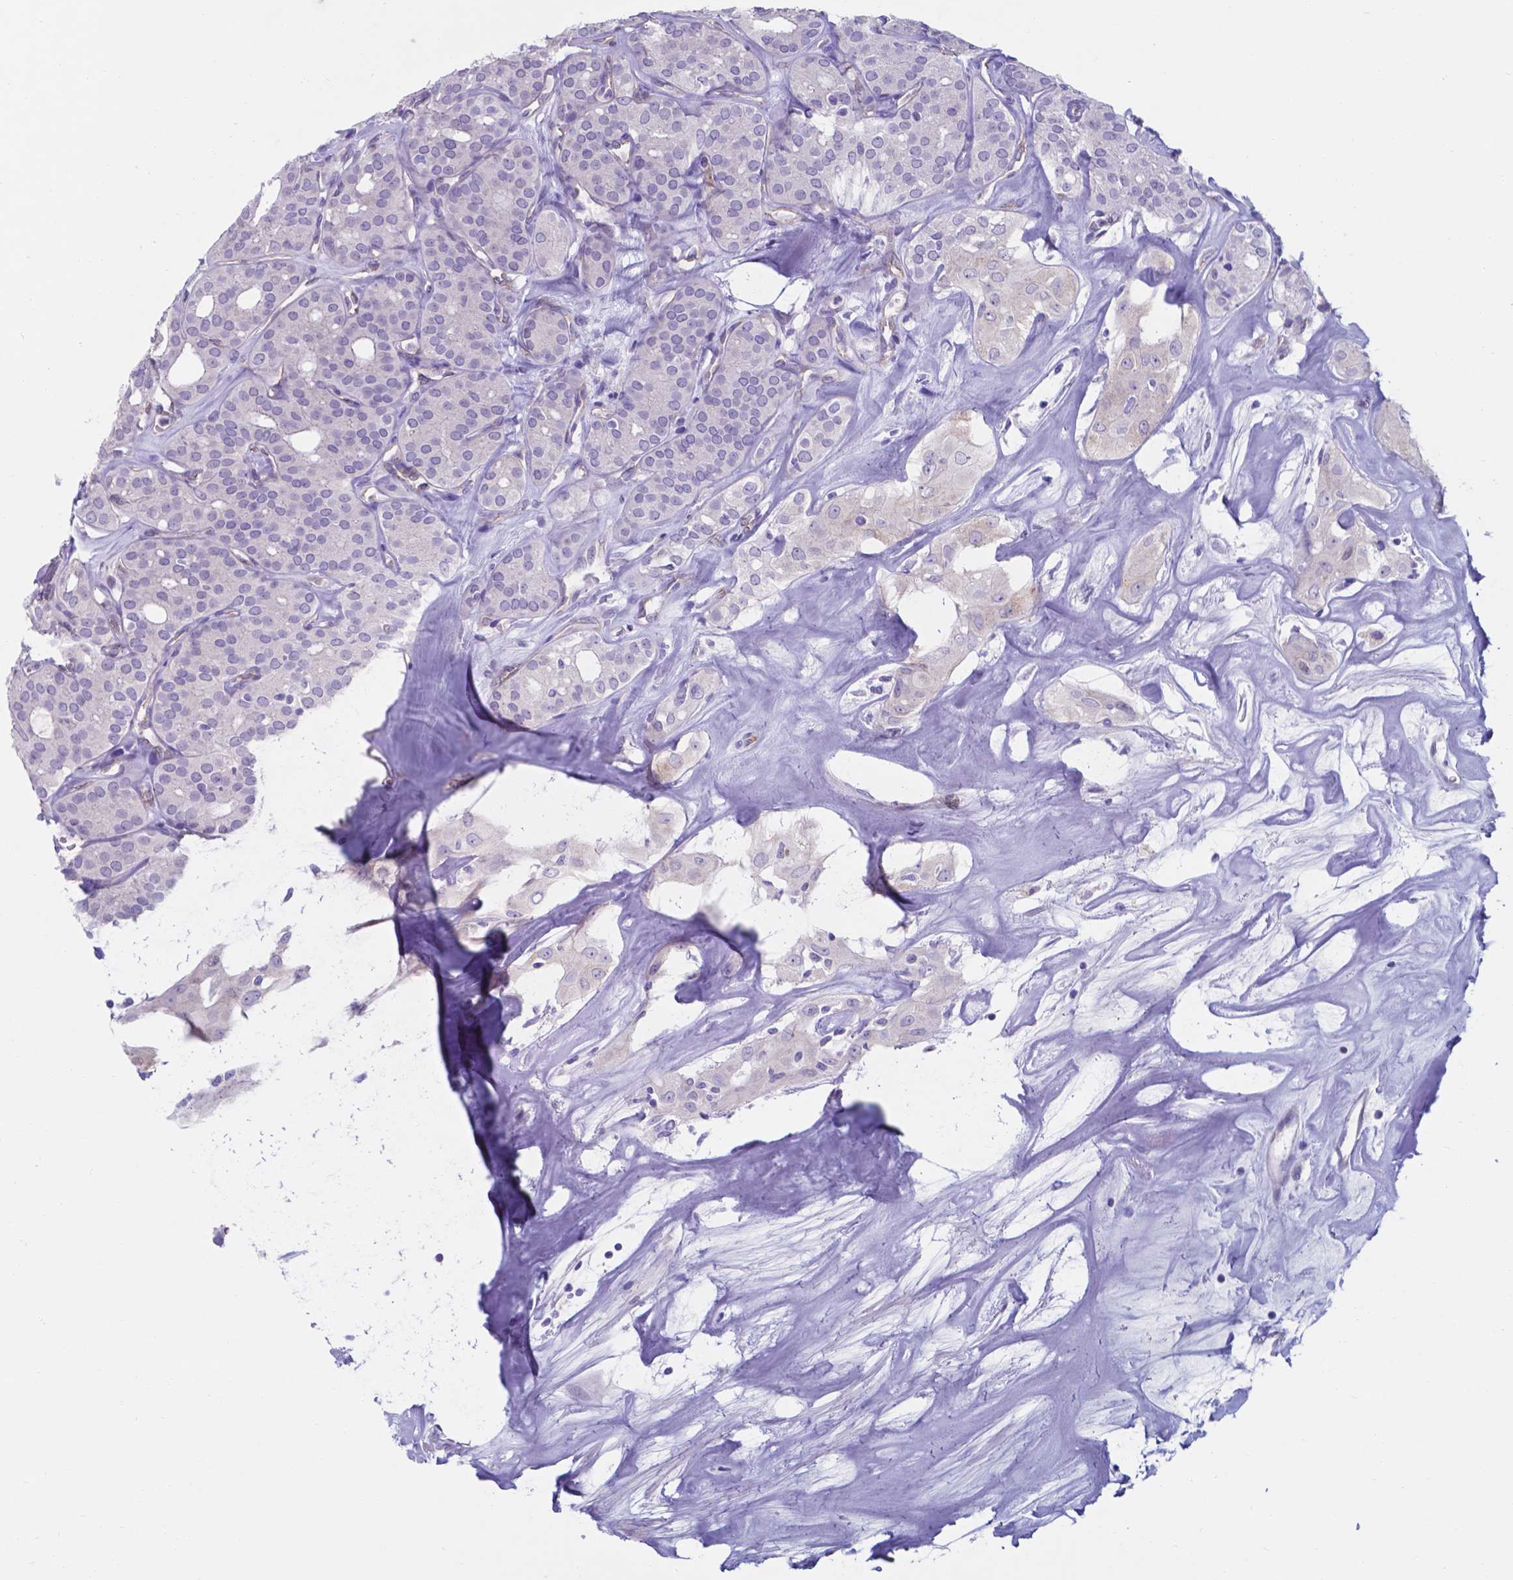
{"staining": {"intensity": "negative", "quantity": "none", "location": "none"}, "tissue": "thyroid cancer", "cell_type": "Tumor cells", "image_type": "cancer", "snomed": [{"axis": "morphology", "description": "Follicular adenoma carcinoma, NOS"}, {"axis": "topography", "description": "Thyroid gland"}], "caption": "IHC histopathology image of human thyroid cancer (follicular adenoma carcinoma) stained for a protein (brown), which demonstrates no staining in tumor cells.", "gene": "UBE2J1", "patient": {"sex": "male", "age": 75}}